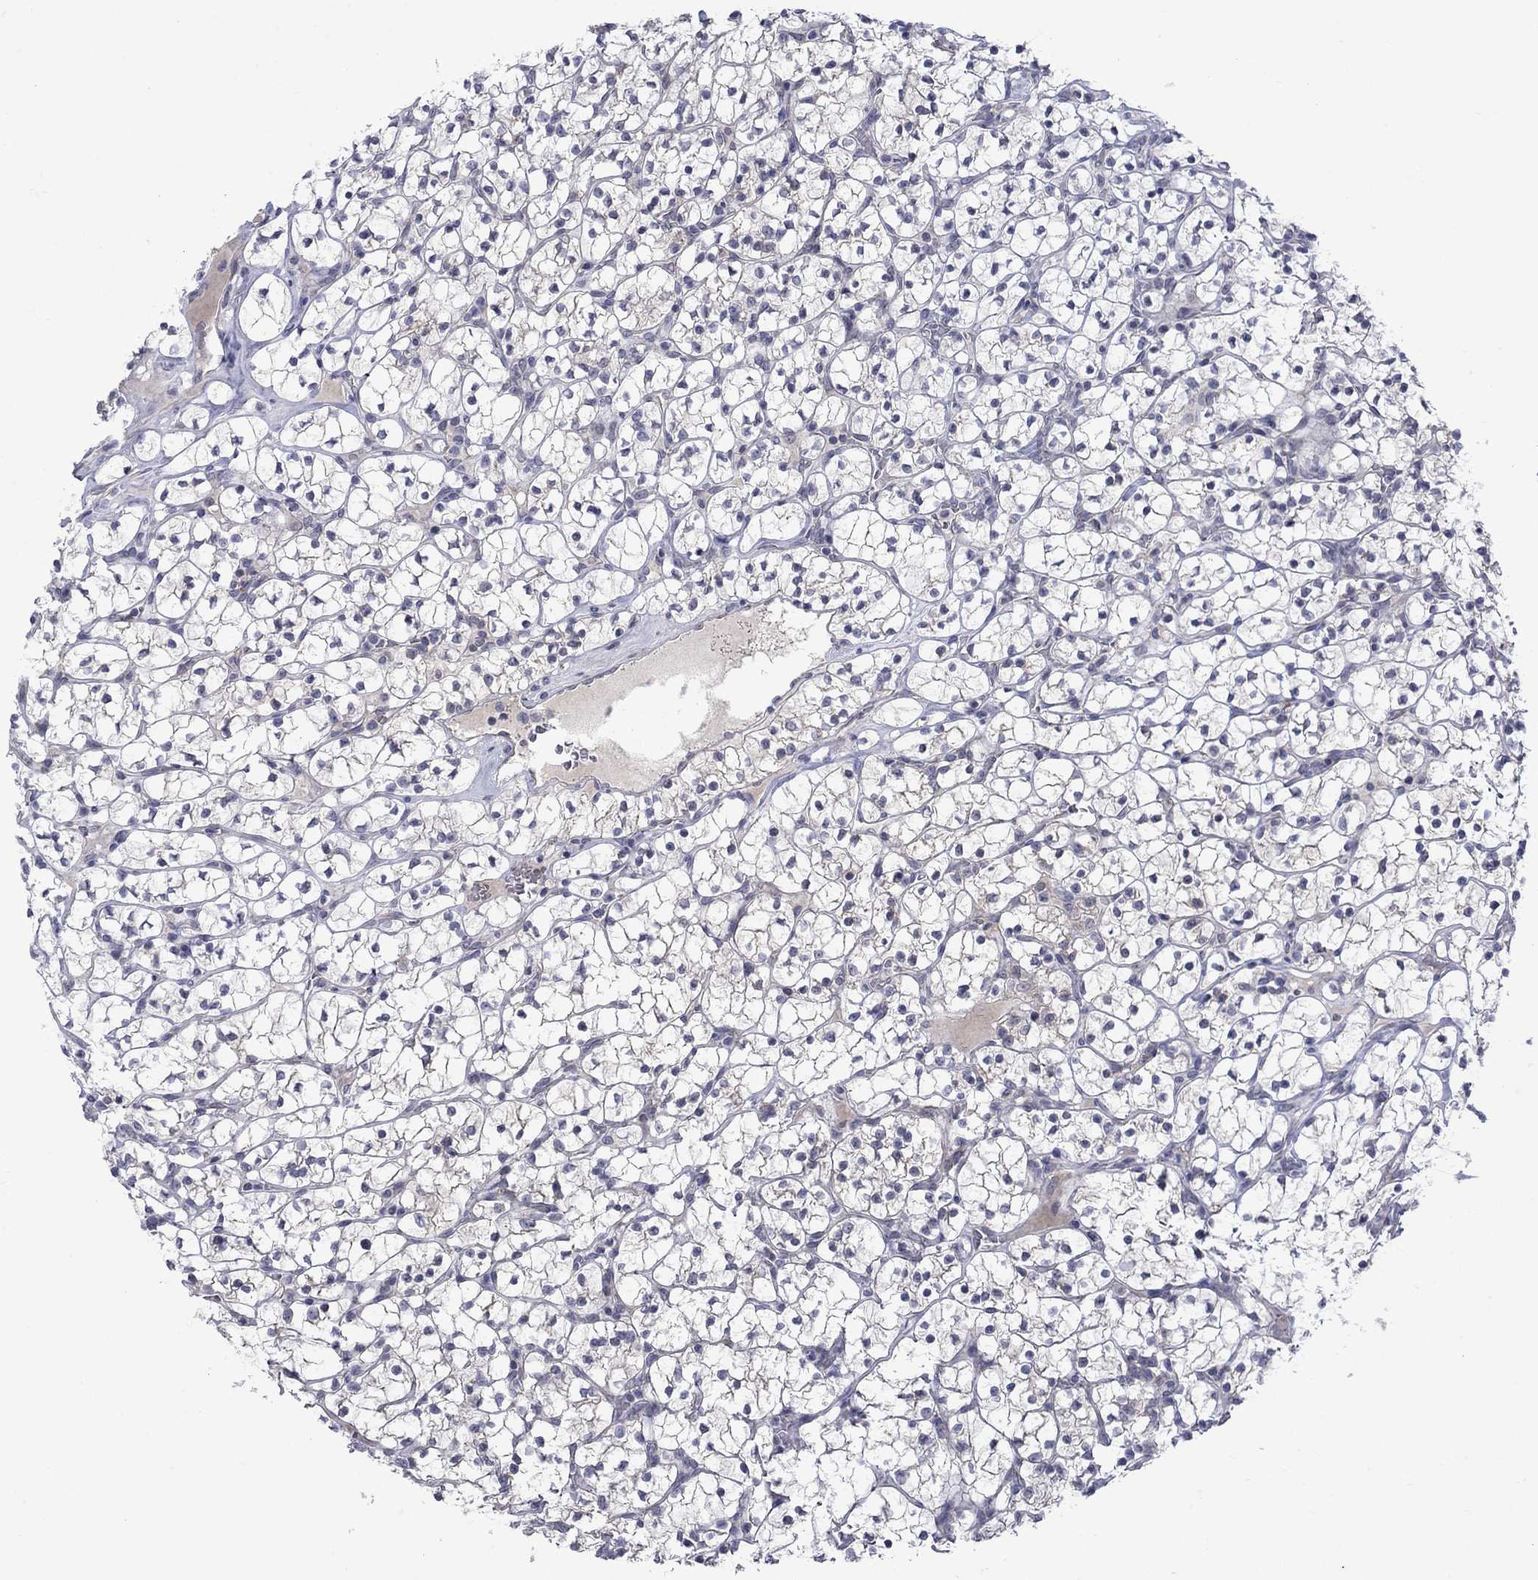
{"staining": {"intensity": "negative", "quantity": "none", "location": "none"}, "tissue": "renal cancer", "cell_type": "Tumor cells", "image_type": "cancer", "snomed": [{"axis": "morphology", "description": "Adenocarcinoma, NOS"}, {"axis": "topography", "description": "Kidney"}], "caption": "This is a histopathology image of immunohistochemistry staining of adenocarcinoma (renal), which shows no positivity in tumor cells.", "gene": "KCNJ16", "patient": {"sex": "female", "age": 89}}